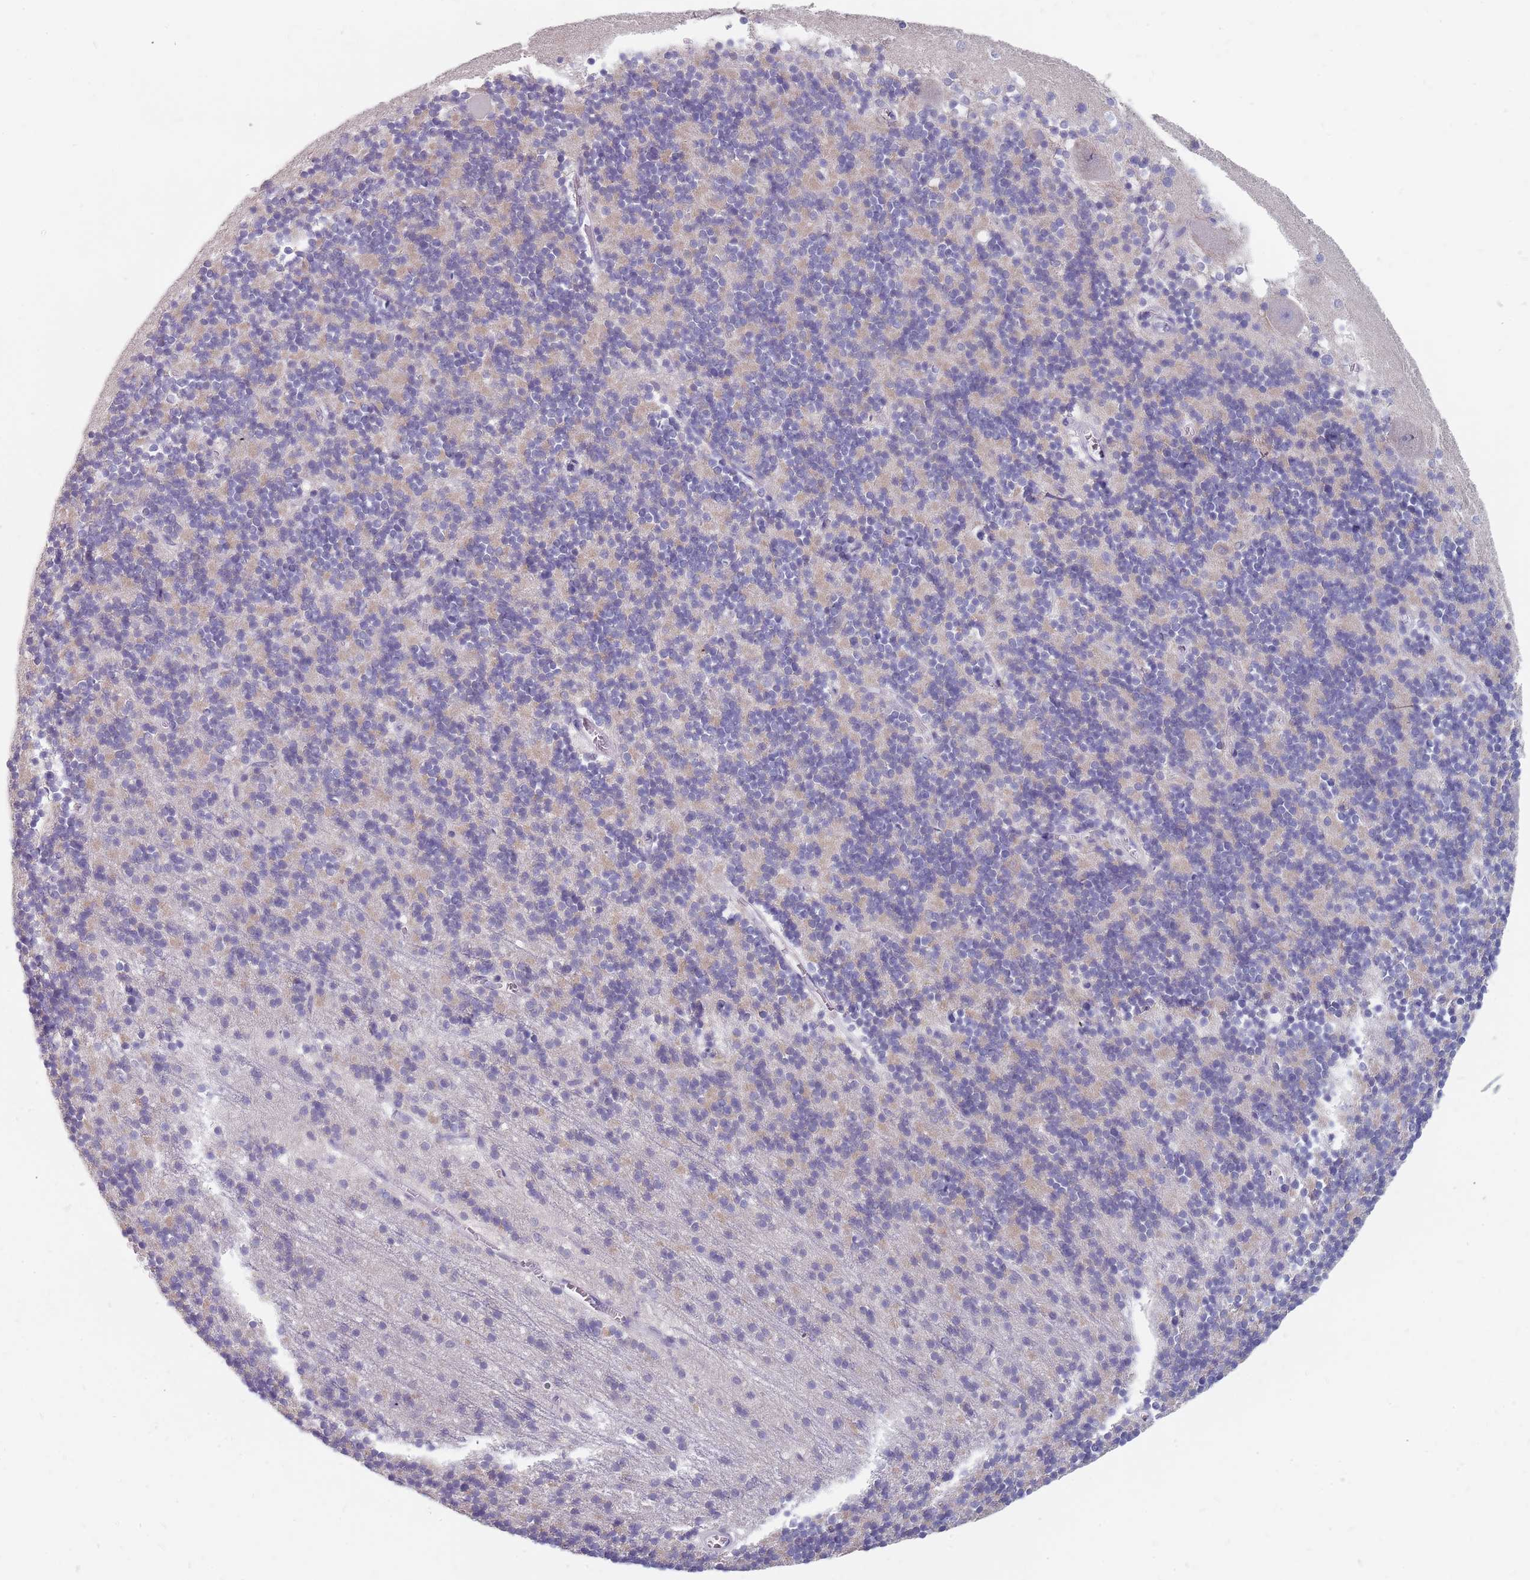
{"staining": {"intensity": "weak", "quantity": "<25%", "location": "cytoplasmic/membranous"}, "tissue": "cerebellum", "cell_type": "Cells in granular layer", "image_type": "normal", "snomed": [{"axis": "morphology", "description": "Normal tissue, NOS"}, {"axis": "topography", "description": "Cerebellum"}], "caption": "Immunohistochemical staining of normal cerebellum reveals no significant positivity in cells in granular layer. (Stains: DAB (3,3'-diaminobenzidine) IHC with hematoxylin counter stain, Microscopy: brightfield microscopy at high magnification).", "gene": "CMTR2", "patient": {"sex": "male", "age": 54}}